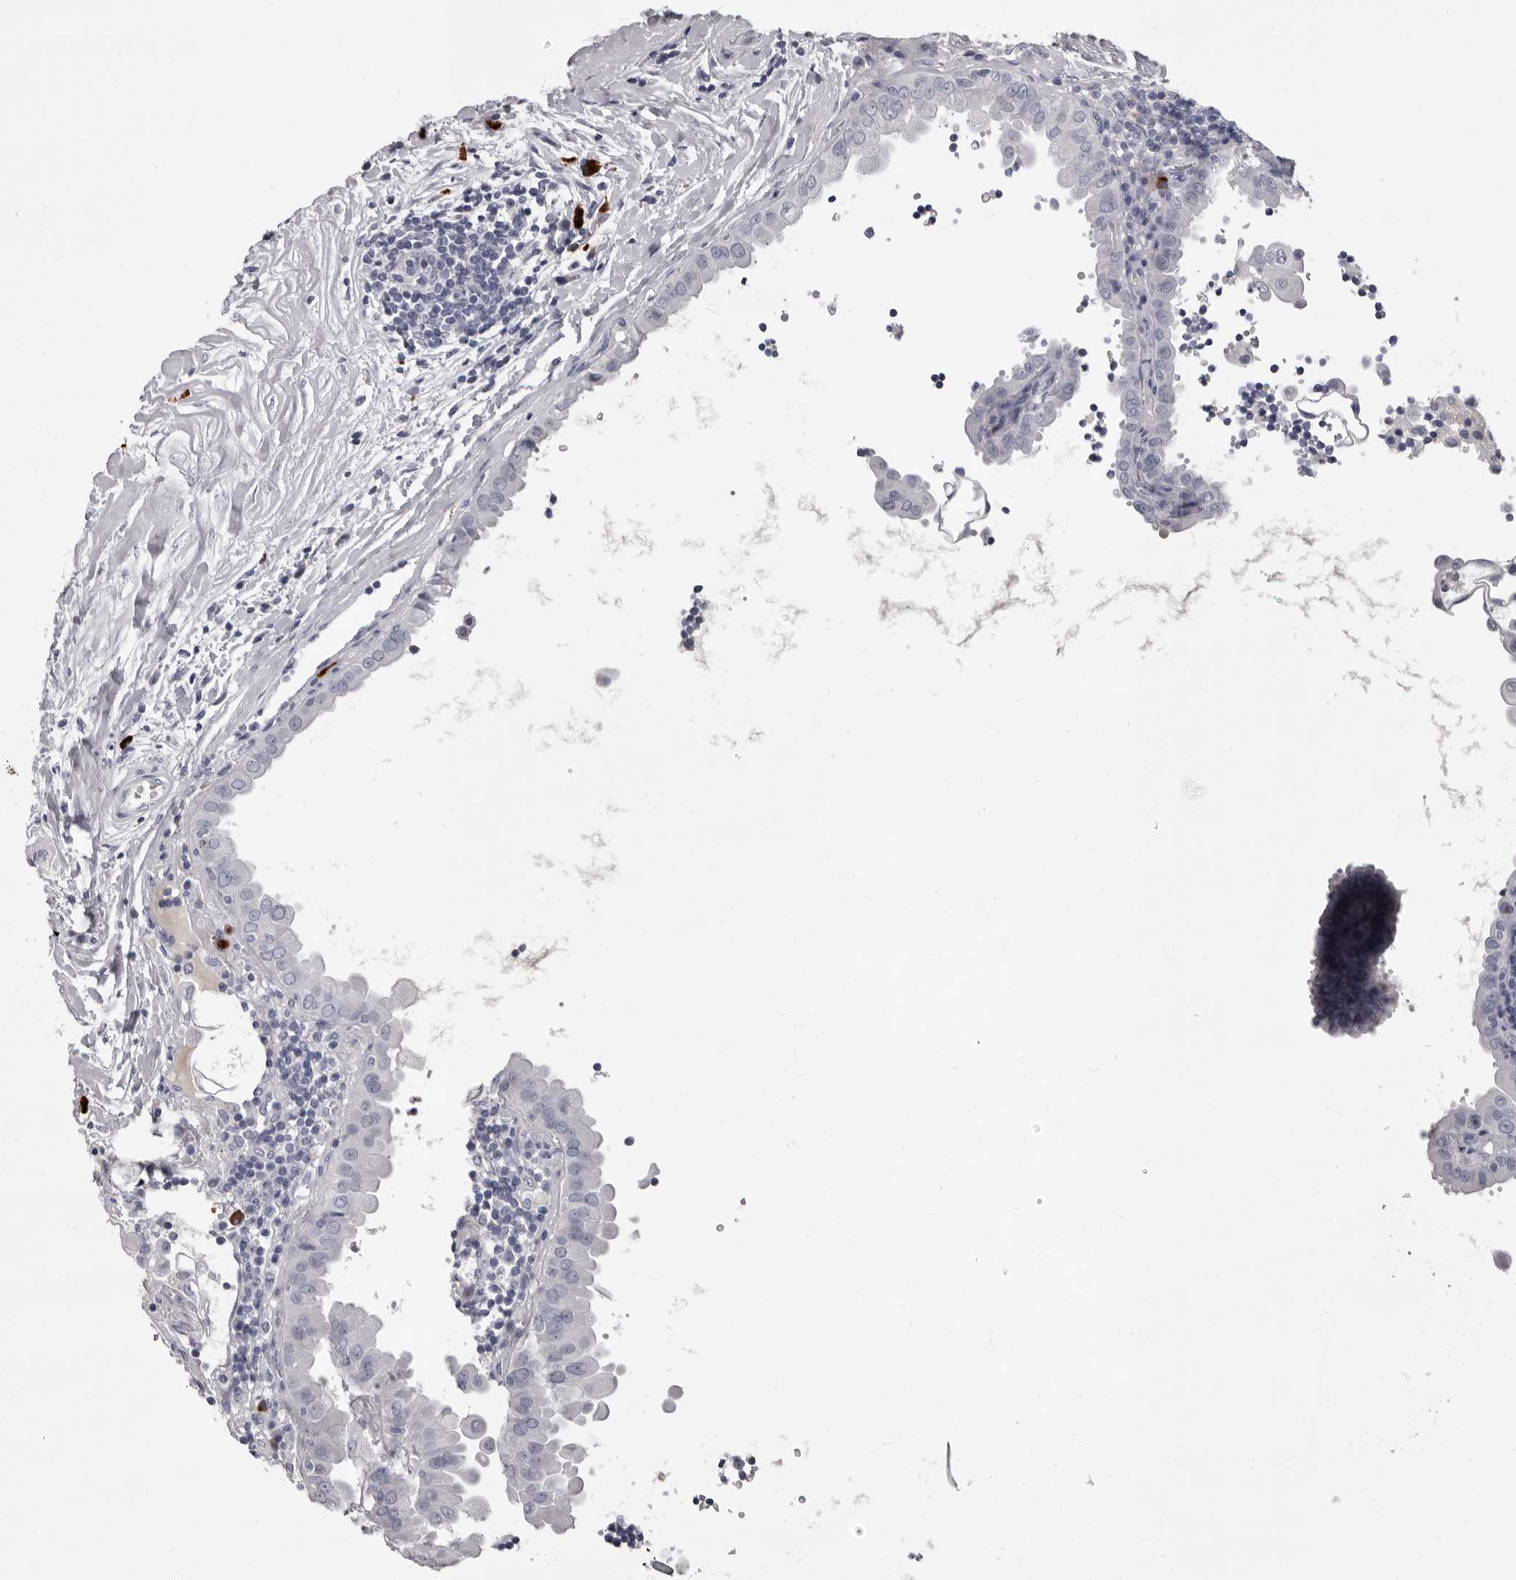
{"staining": {"intensity": "negative", "quantity": "none", "location": "none"}, "tissue": "thyroid cancer", "cell_type": "Tumor cells", "image_type": "cancer", "snomed": [{"axis": "morphology", "description": "Papillary adenocarcinoma, NOS"}, {"axis": "topography", "description": "Thyroid gland"}], "caption": "This is a photomicrograph of IHC staining of papillary adenocarcinoma (thyroid), which shows no staining in tumor cells. (DAB (3,3'-diaminobenzidine) immunohistochemistry with hematoxylin counter stain).", "gene": "GZMH", "patient": {"sex": "male", "age": 33}}